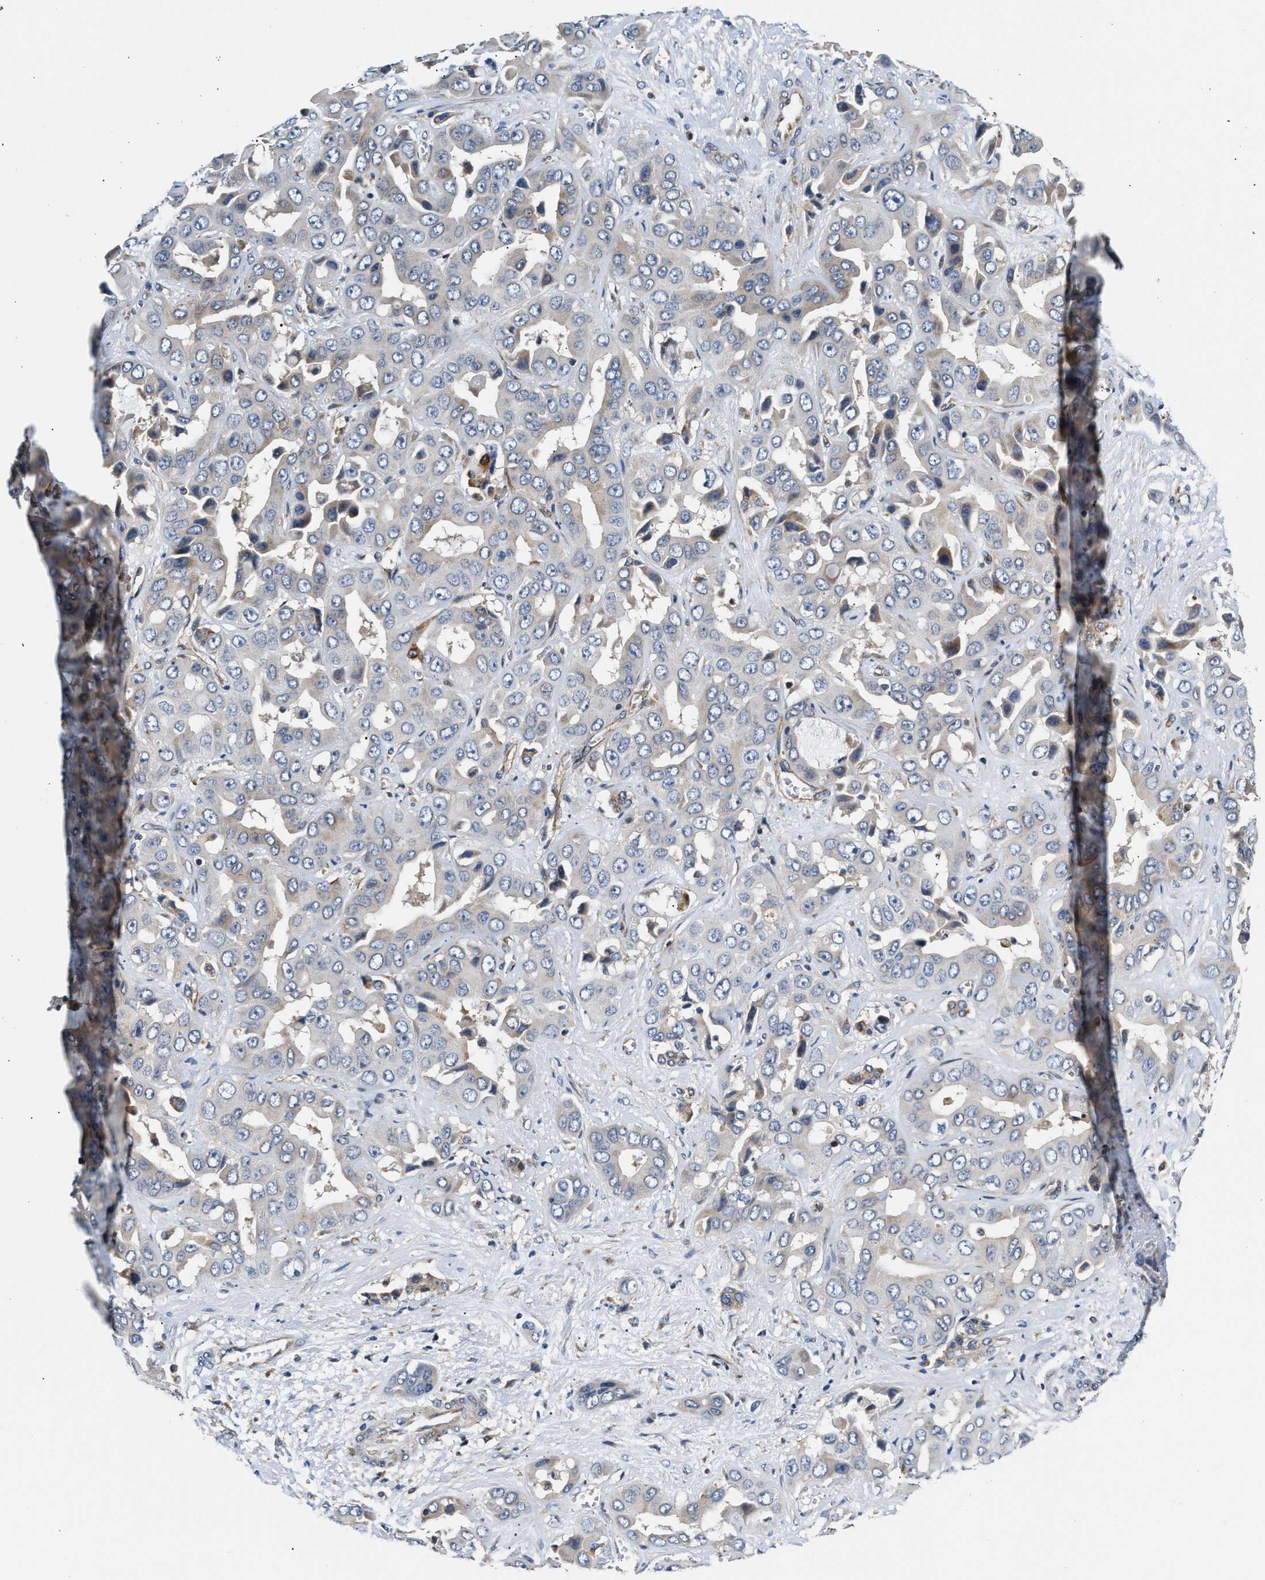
{"staining": {"intensity": "negative", "quantity": "none", "location": "none"}, "tissue": "liver cancer", "cell_type": "Tumor cells", "image_type": "cancer", "snomed": [{"axis": "morphology", "description": "Cholangiocarcinoma"}, {"axis": "topography", "description": "Liver"}], "caption": "Tumor cells are negative for protein expression in human liver cancer (cholangiocarcinoma).", "gene": "TEX2", "patient": {"sex": "female", "age": 52}}